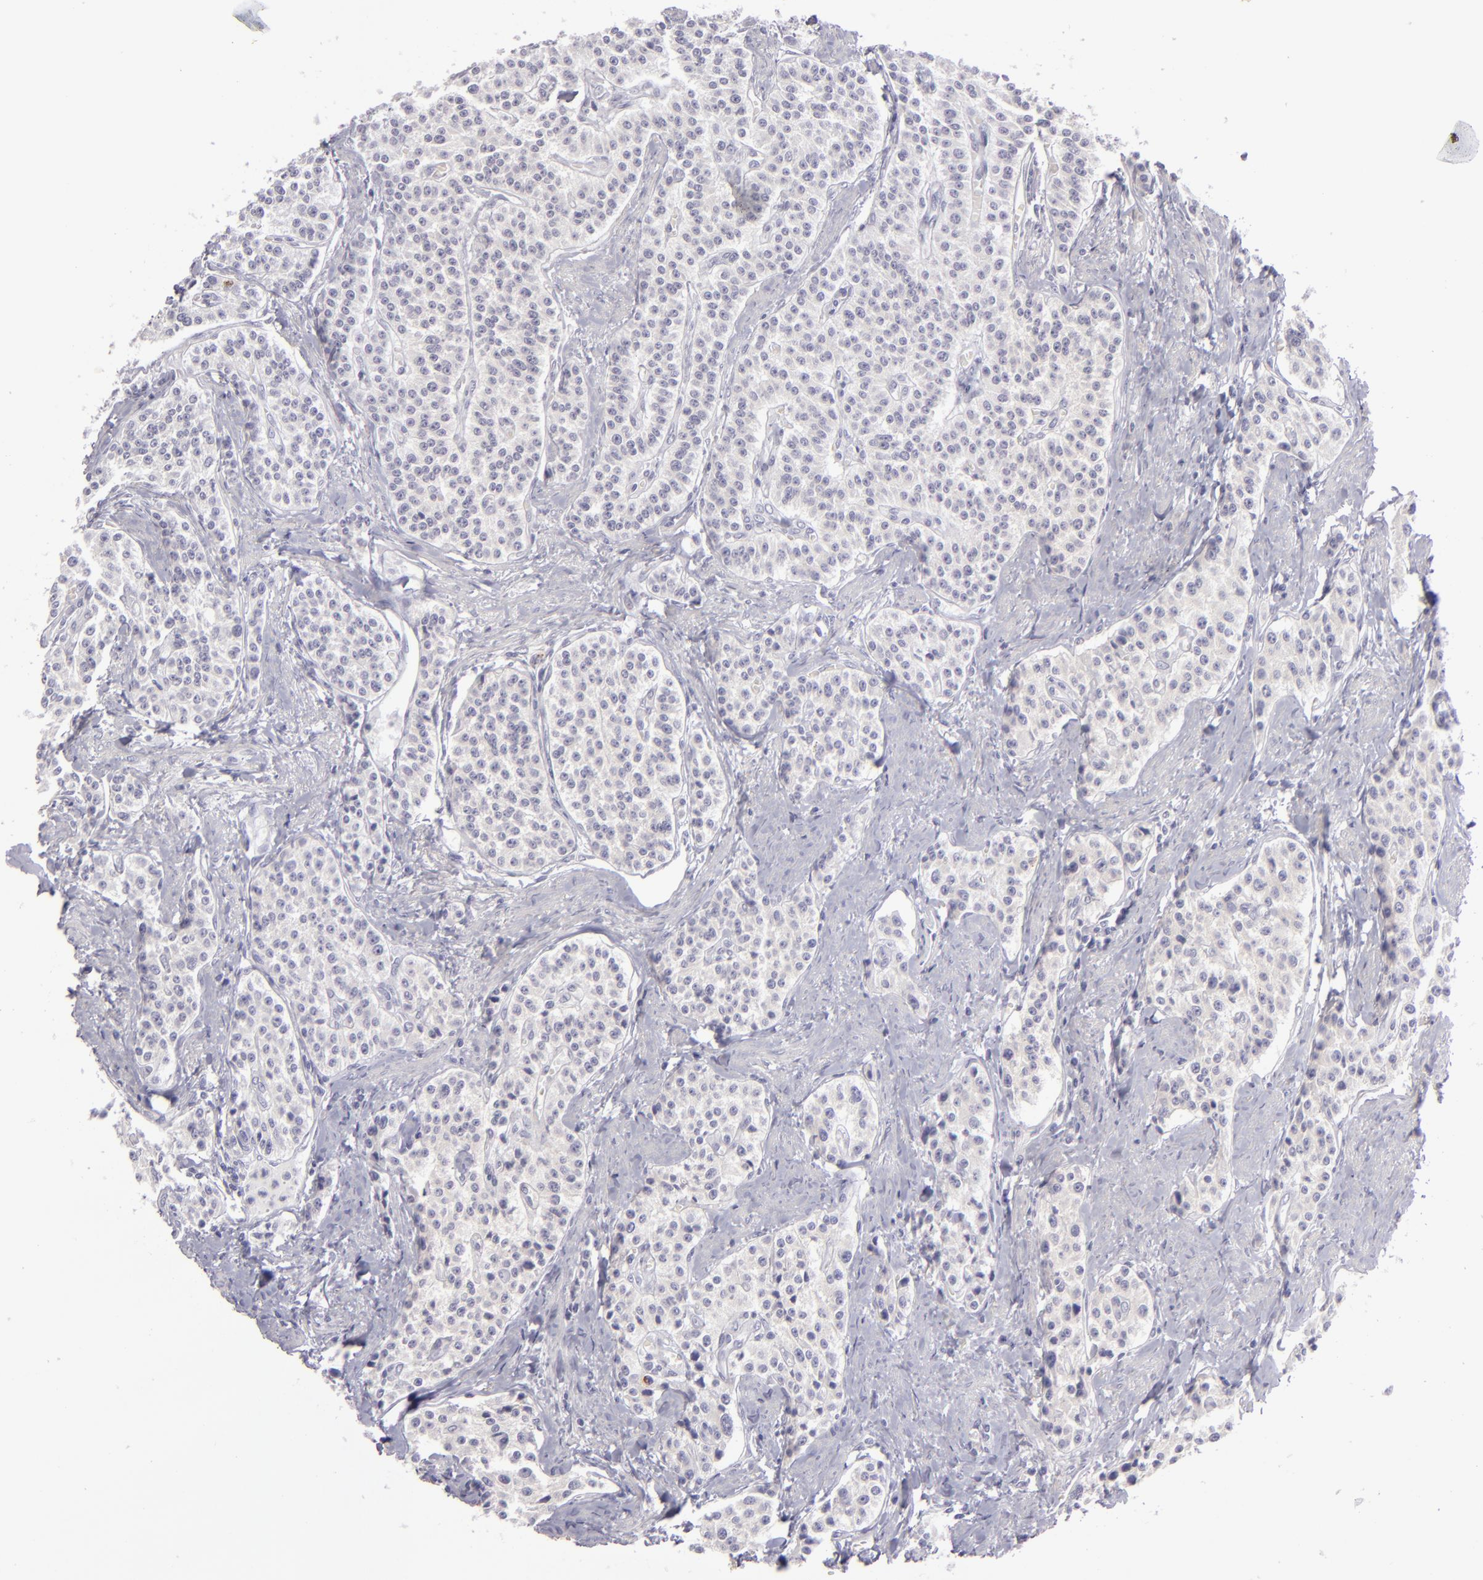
{"staining": {"intensity": "negative", "quantity": "none", "location": "none"}, "tissue": "carcinoid", "cell_type": "Tumor cells", "image_type": "cancer", "snomed": [{"axis": "morphology", "description": "Carcinoid, malignant, NOS"}, {"axis": "topography", "description": "Stomach"}], "caption": "Tumor cells are negative for protein expression in human carcinoid.", "gene": "DLG4", "patient": {"sex": "female", "age": 76}}